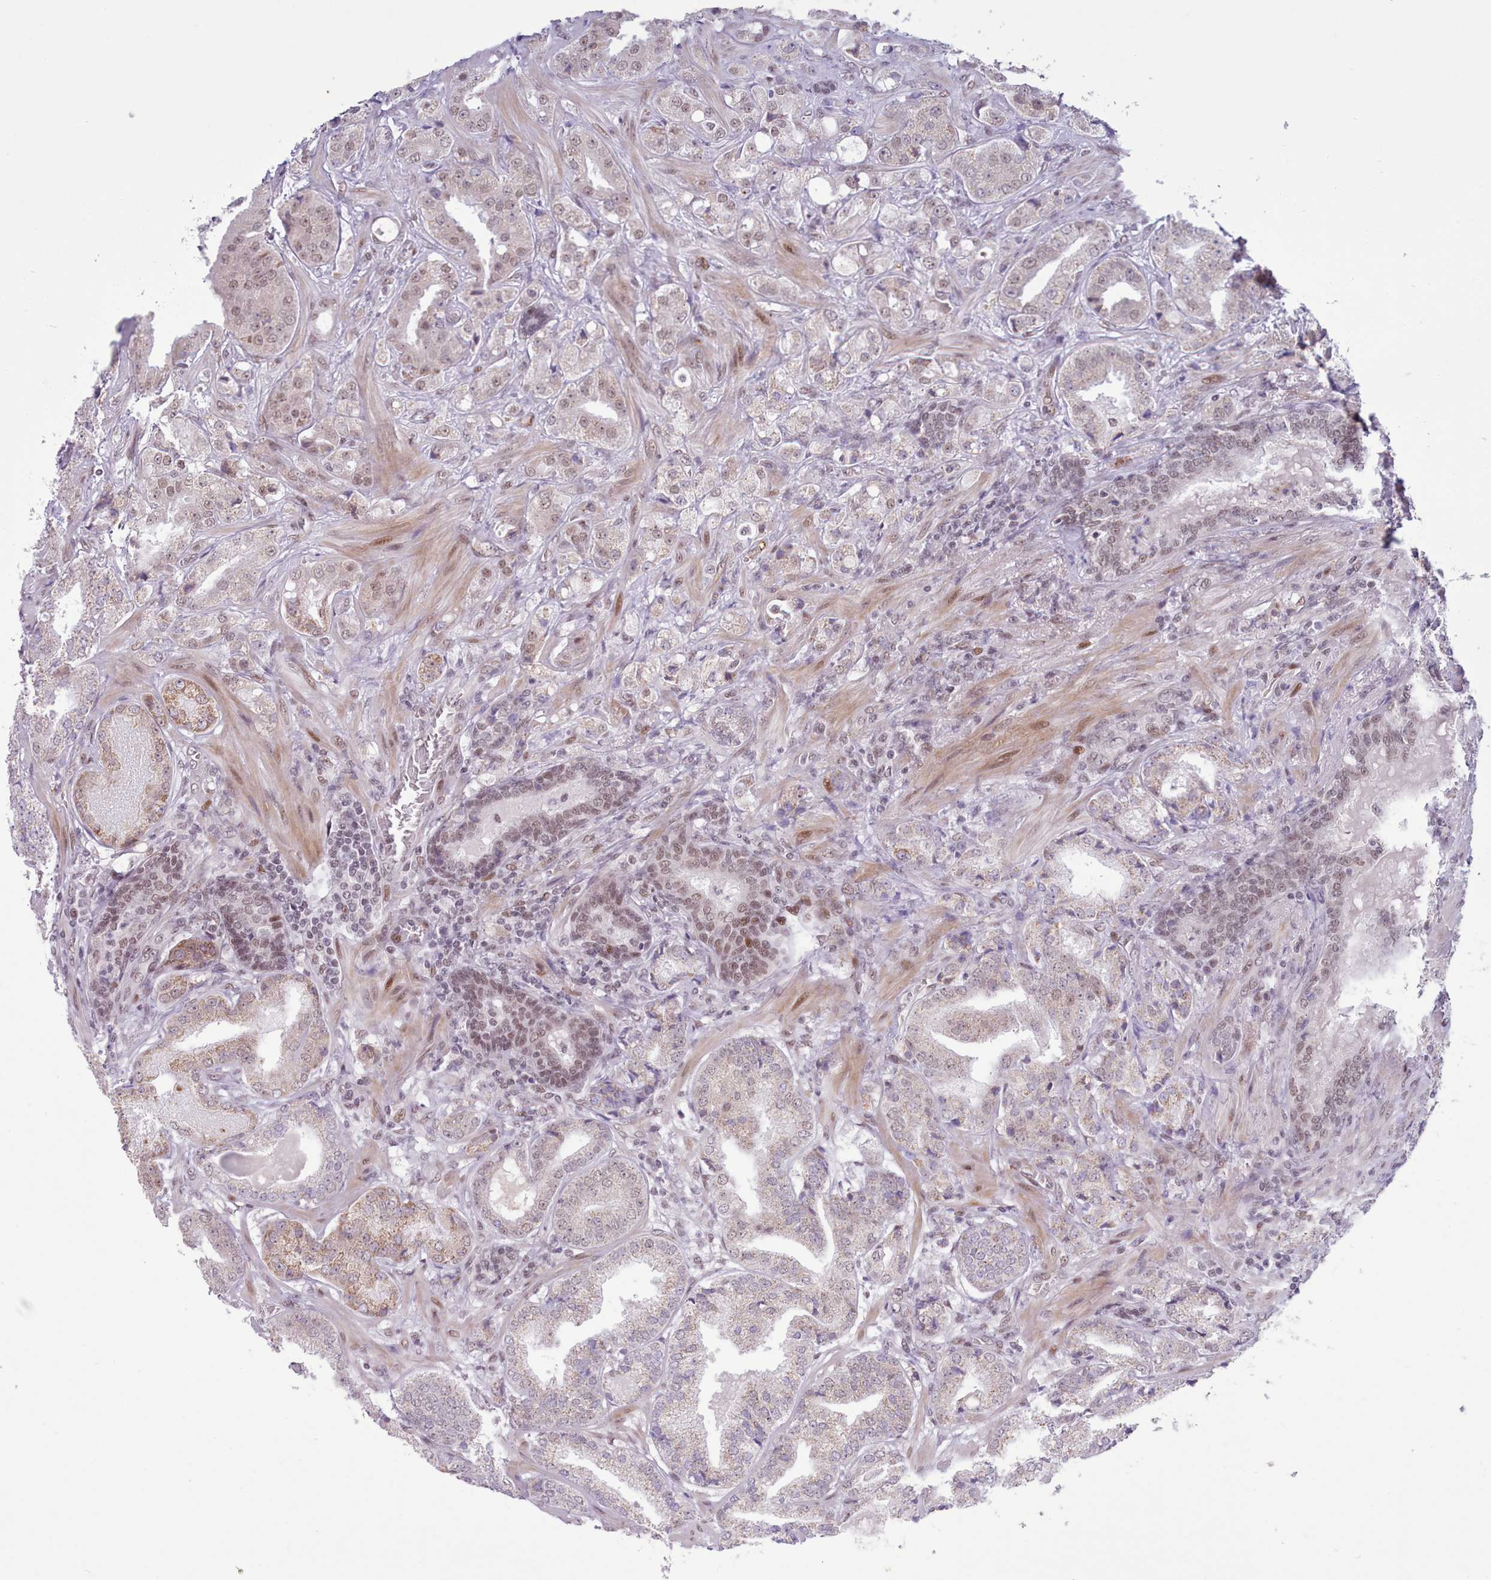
{"staining": {"intensity": "weak", "quantity": "<25%", "location": "cytoplasmic/membranous,nuclear"}, "tissue": "prostate cancer", "cell_type": "Tumor cells", "image_type": "cancer", "snomed": [{"axis": "morphology", "description": "Adenocarcinoma, High grade"}, {"axis": "topography", "description": "Prostate"}], "caption": "Prostate cancer was stained to show a protein in brown. There is no significant positivity in tumor cells. (Stains: DAB IHC with hematoxylin counter stain, Microscopy: brightfield microscopy at high magnification).", "gene": "RFX1", "patient": {"sex": "male", "age": 63}}